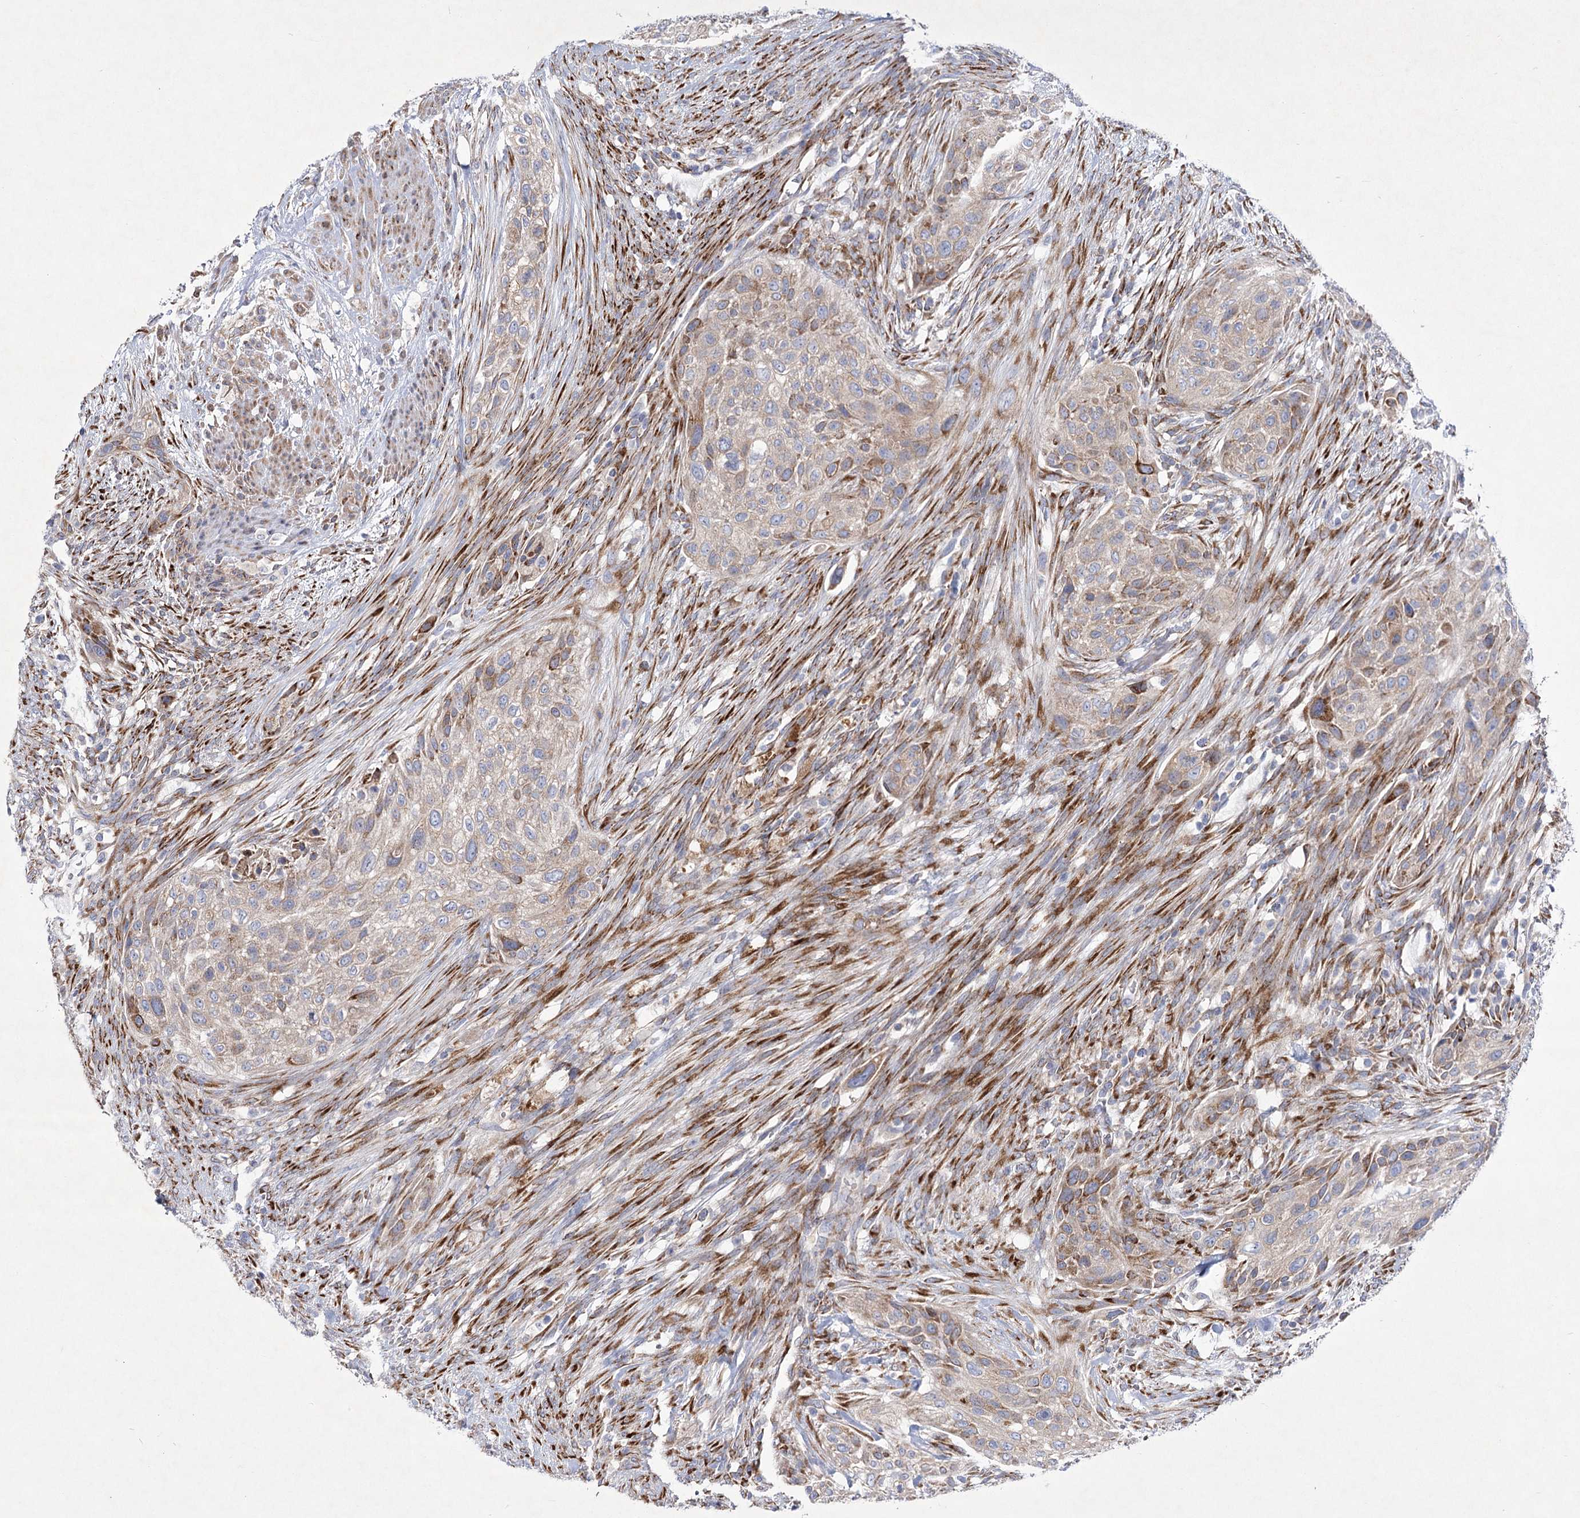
{"staining": {"intensity": "moderate", "quantity": ">75%", "location": "cytoplasmic/membranous"}, "tissue": "urothelial cancer", "cell_type": "Tumor cells", "image_type": "cancer", "snomed": [{"axis": "morphology", "description": "Urothelial carcinoma, High grade"}, {"axis": "topography", "description": "Urinary bladder"}], "caption": "Immunohistochemical staining of urothelial cancer demonstrates medium levels of moderate cytoplasmic/membranous protein staining in approximately >75% of tumor cells.", "gene": "ARFGEF3", "patient": {"sex": "male", "age": 35}}